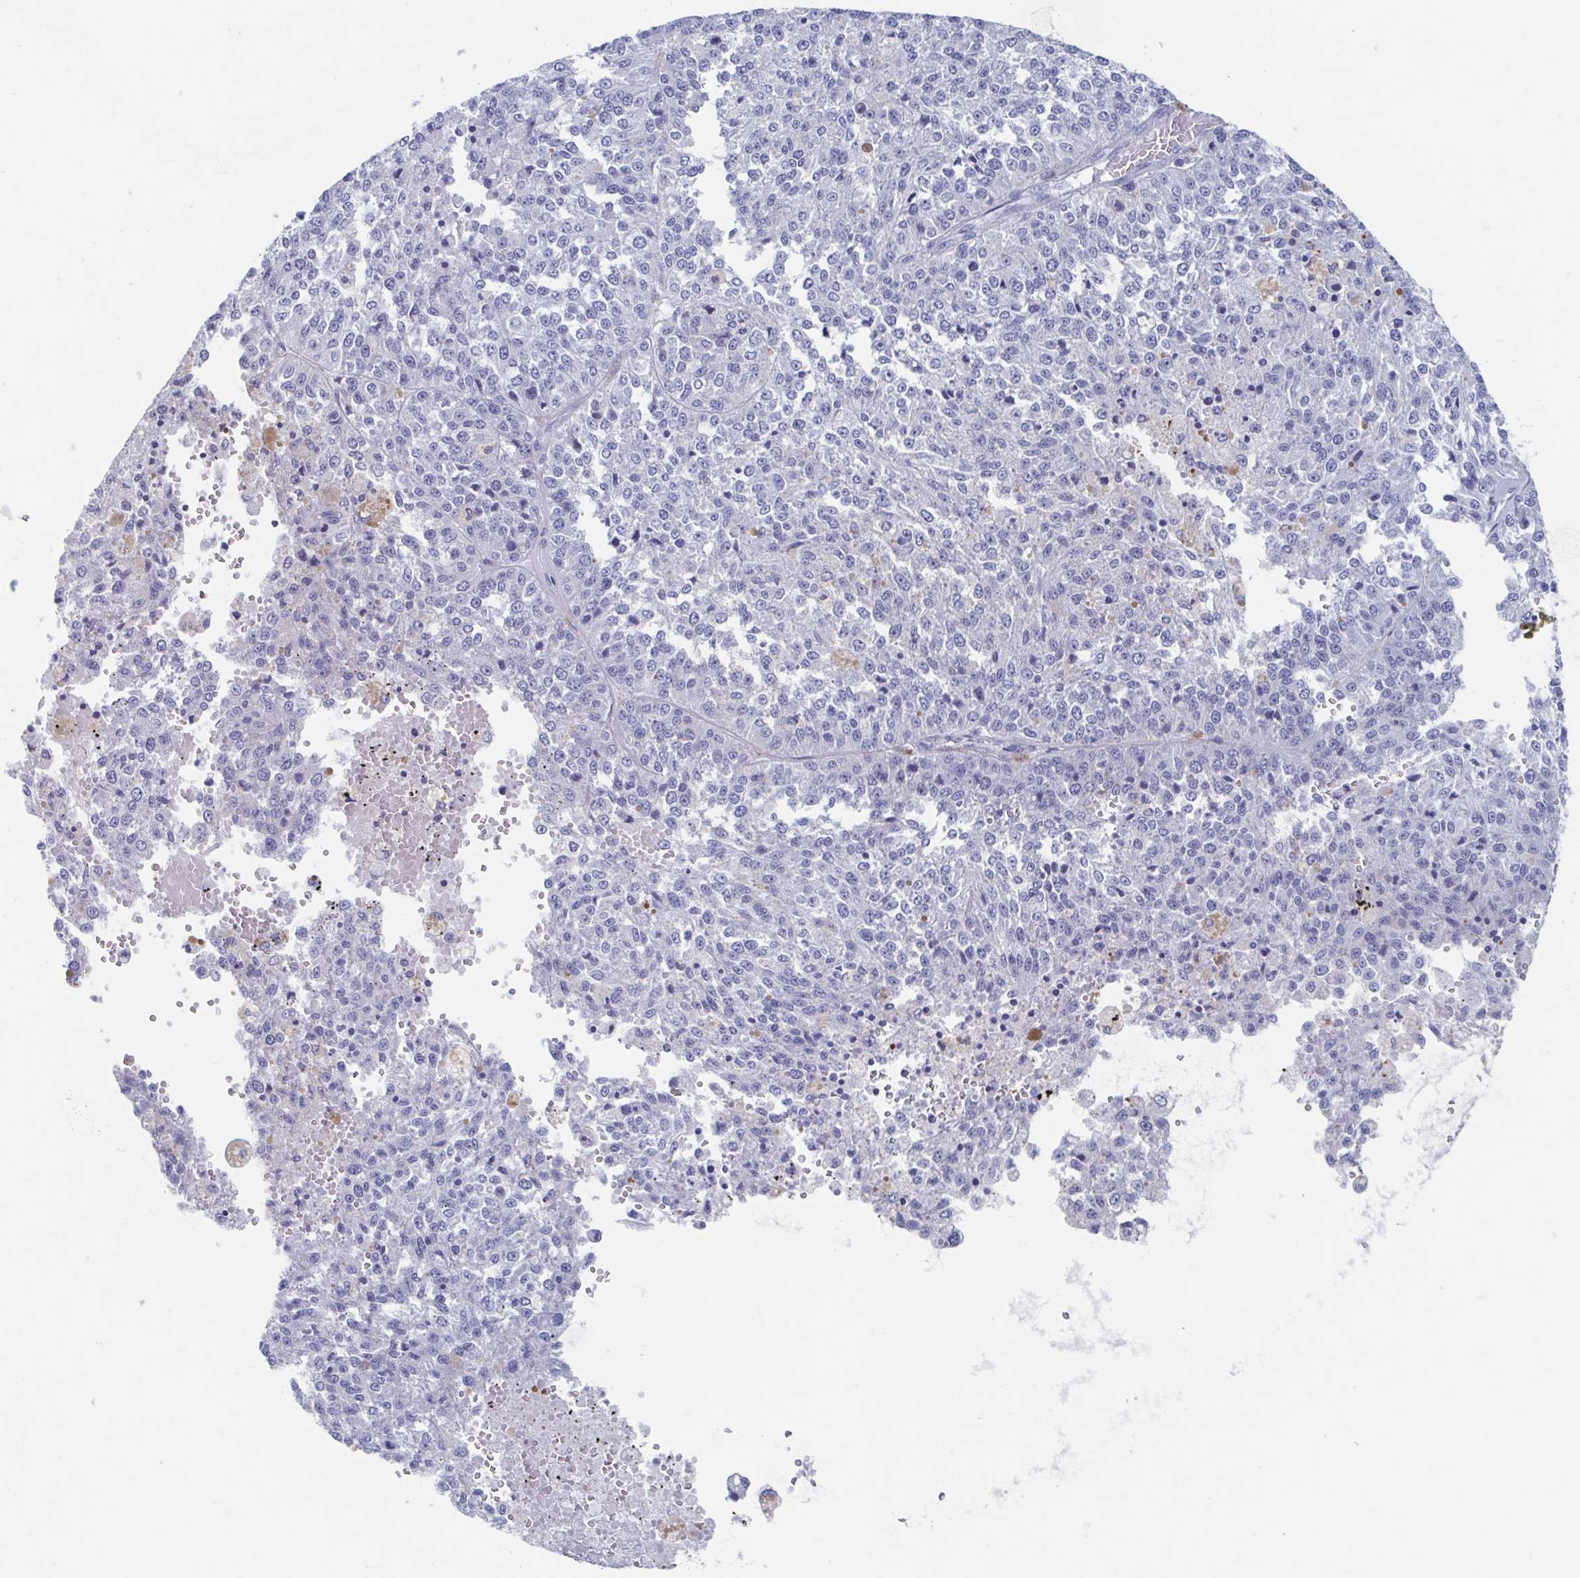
{"staining": {"intensity": "negative", "quantity": "none", "location": "none"}, "tissue": "melanoma", "cell_type": "Tumor cells", "image_type": "cancer", "snomed": [{"axis": "morphology", "description": "Malignant melanoma, Metastatic site"}, {"axis": "topography", "description": "Lymph node"}], "caption": "IHC of melanoma shows no positivity in tumor cells. The staining was performed using DAB to visualize the protein expression in brown, while the nuclei were stained in blue with hematoxylin (Magnification: 20x).", "gene": "SHCBP1L", "patient": {"sex": "female", "age": 64}}